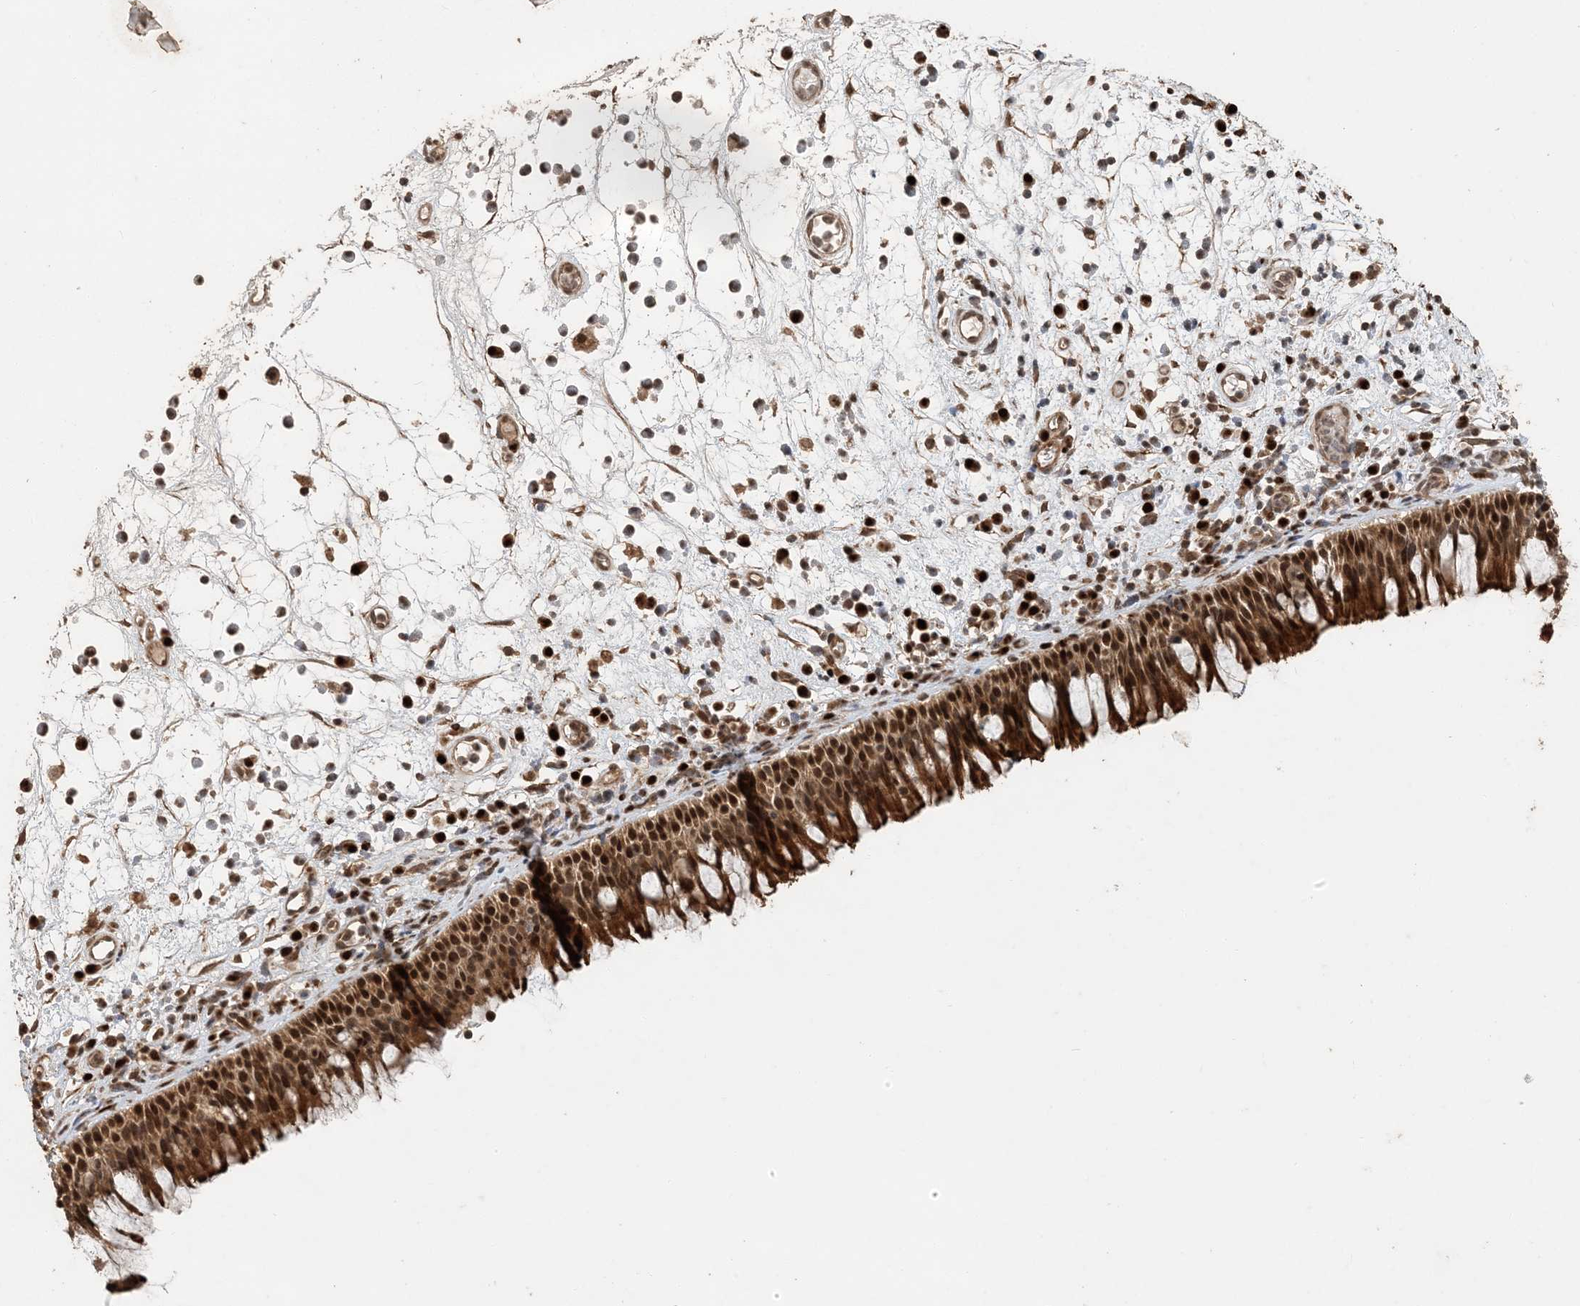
{"staining": {"intensity": "strong", "quantity": ">75%", "location": "cytoplasmic/membranous,nuclear"}, "tissue": "nasopharynx", "cell_type": "Respiratory epithelial cells", "image_type": "normal", "snomed": [{"axis": "morphology", "description": "Normal tissue, NOS"}, {"axis": "morphology", "description": "Inflammation, NOS"}, {"axis": "morphology", "description": "Malignant melanoma, Metastatic site"}, {"axis": "topography", "description": "Nasopharynx"}], "caption": "Brown immunohistochemical staining in unremarkable nasopharynx displays strong cytoplasmic/membranous,nuclear positivity in approximately >75% of respiratory epithelial cells. (IHC, brightfield microscopy, high magnification).", "gene": "ATP13A2", "patient": {"sex": "male", "age": 70}}